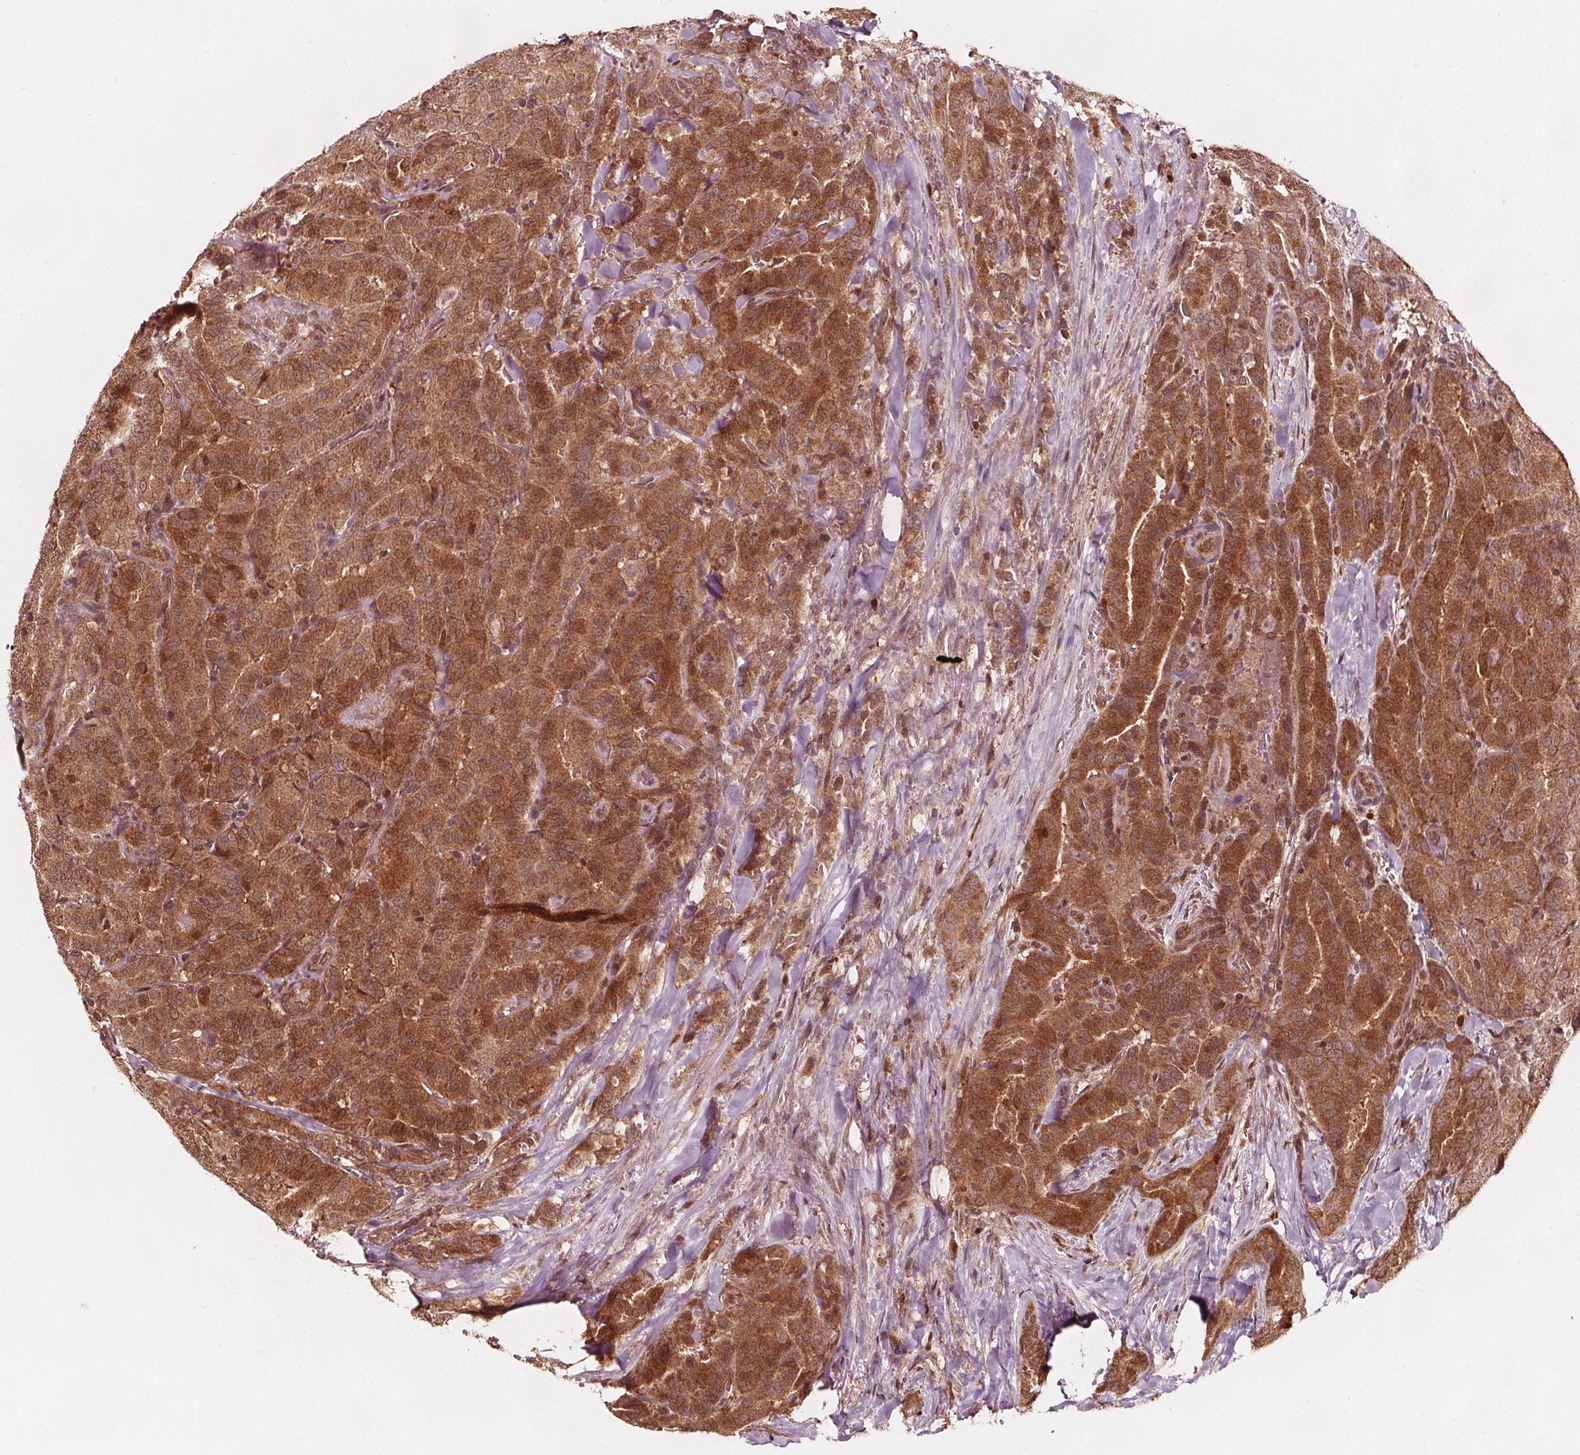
{"staining": {"intensity": "moderate", "quantity": ">75%", "location": "cytoplasmic/membranous"}, "tissue": "thyroid cancer", "cell_type": "Tumor cells", "image_type": "cancer", "snomed": [{"axis": "morphology", "description": "Papillary adenocarcinoma, NOS"}, {"axis": "topography", "description": "Thyroid gland"}], "caption": "Thyroid cancer tissue reveals moderate cytoplasmic/membranous positivity in approximately >75% of tumor cells, visualized by immunohistochemistry.", "gene": "AIP", "patient": {"sex": "male", "age": 61}}